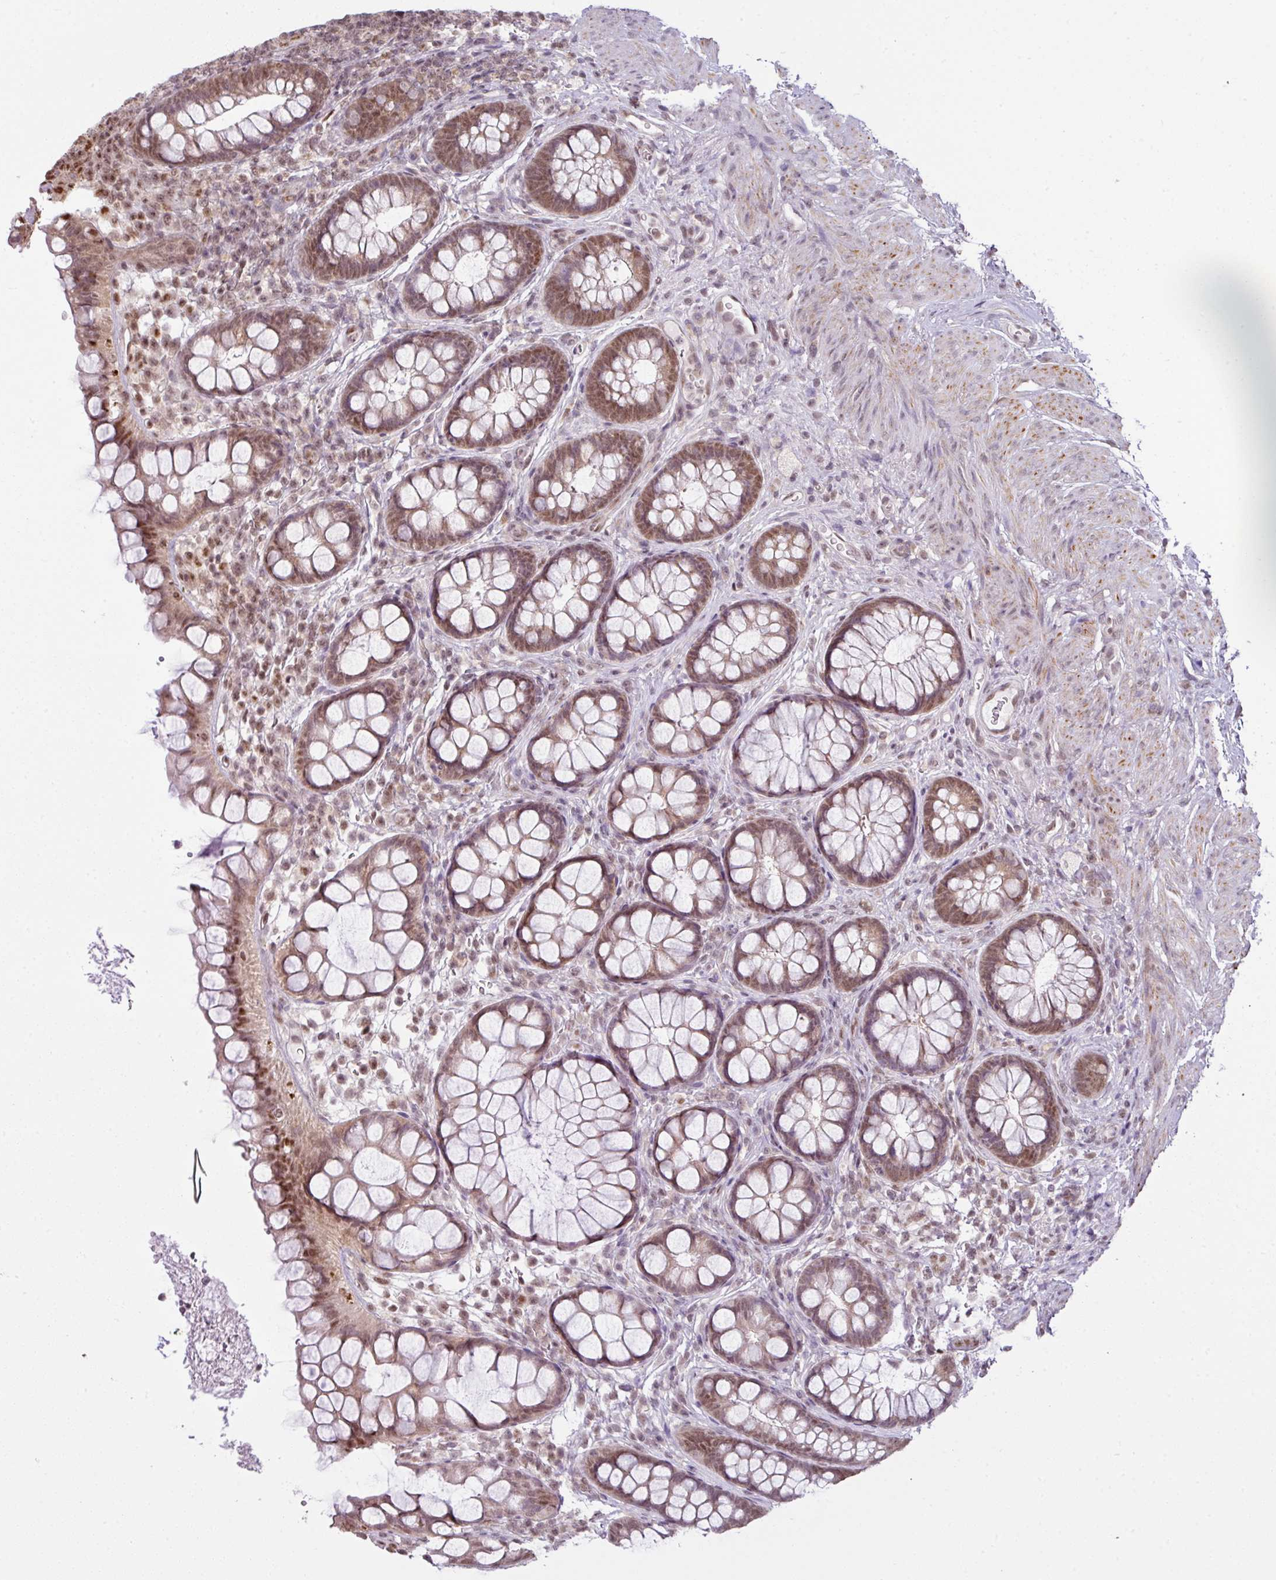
{"staining": {"intensity": "moderate", "quantity": ">75%", "location": "cytoplasmic/membranous,nuclear"}, "tissue": "rectum", "cell_type": "Glandular cells", "image_type": "normal", "snomed": [{"axis": "morphology", "description": "Normal tissue, NOS"}, {"axis": "topography", "description": "Rectum"}, {"axis": "topography", "description": "Peripheral nerve tissue"}], "caption": "Rectum stained with immunohistochemistry shows moderate cytoplasmic/membranous,nuclear expression in about >75% of glandular cells.", "gene": "DERPC", "patient": {"sex": "female", "age": 69}}